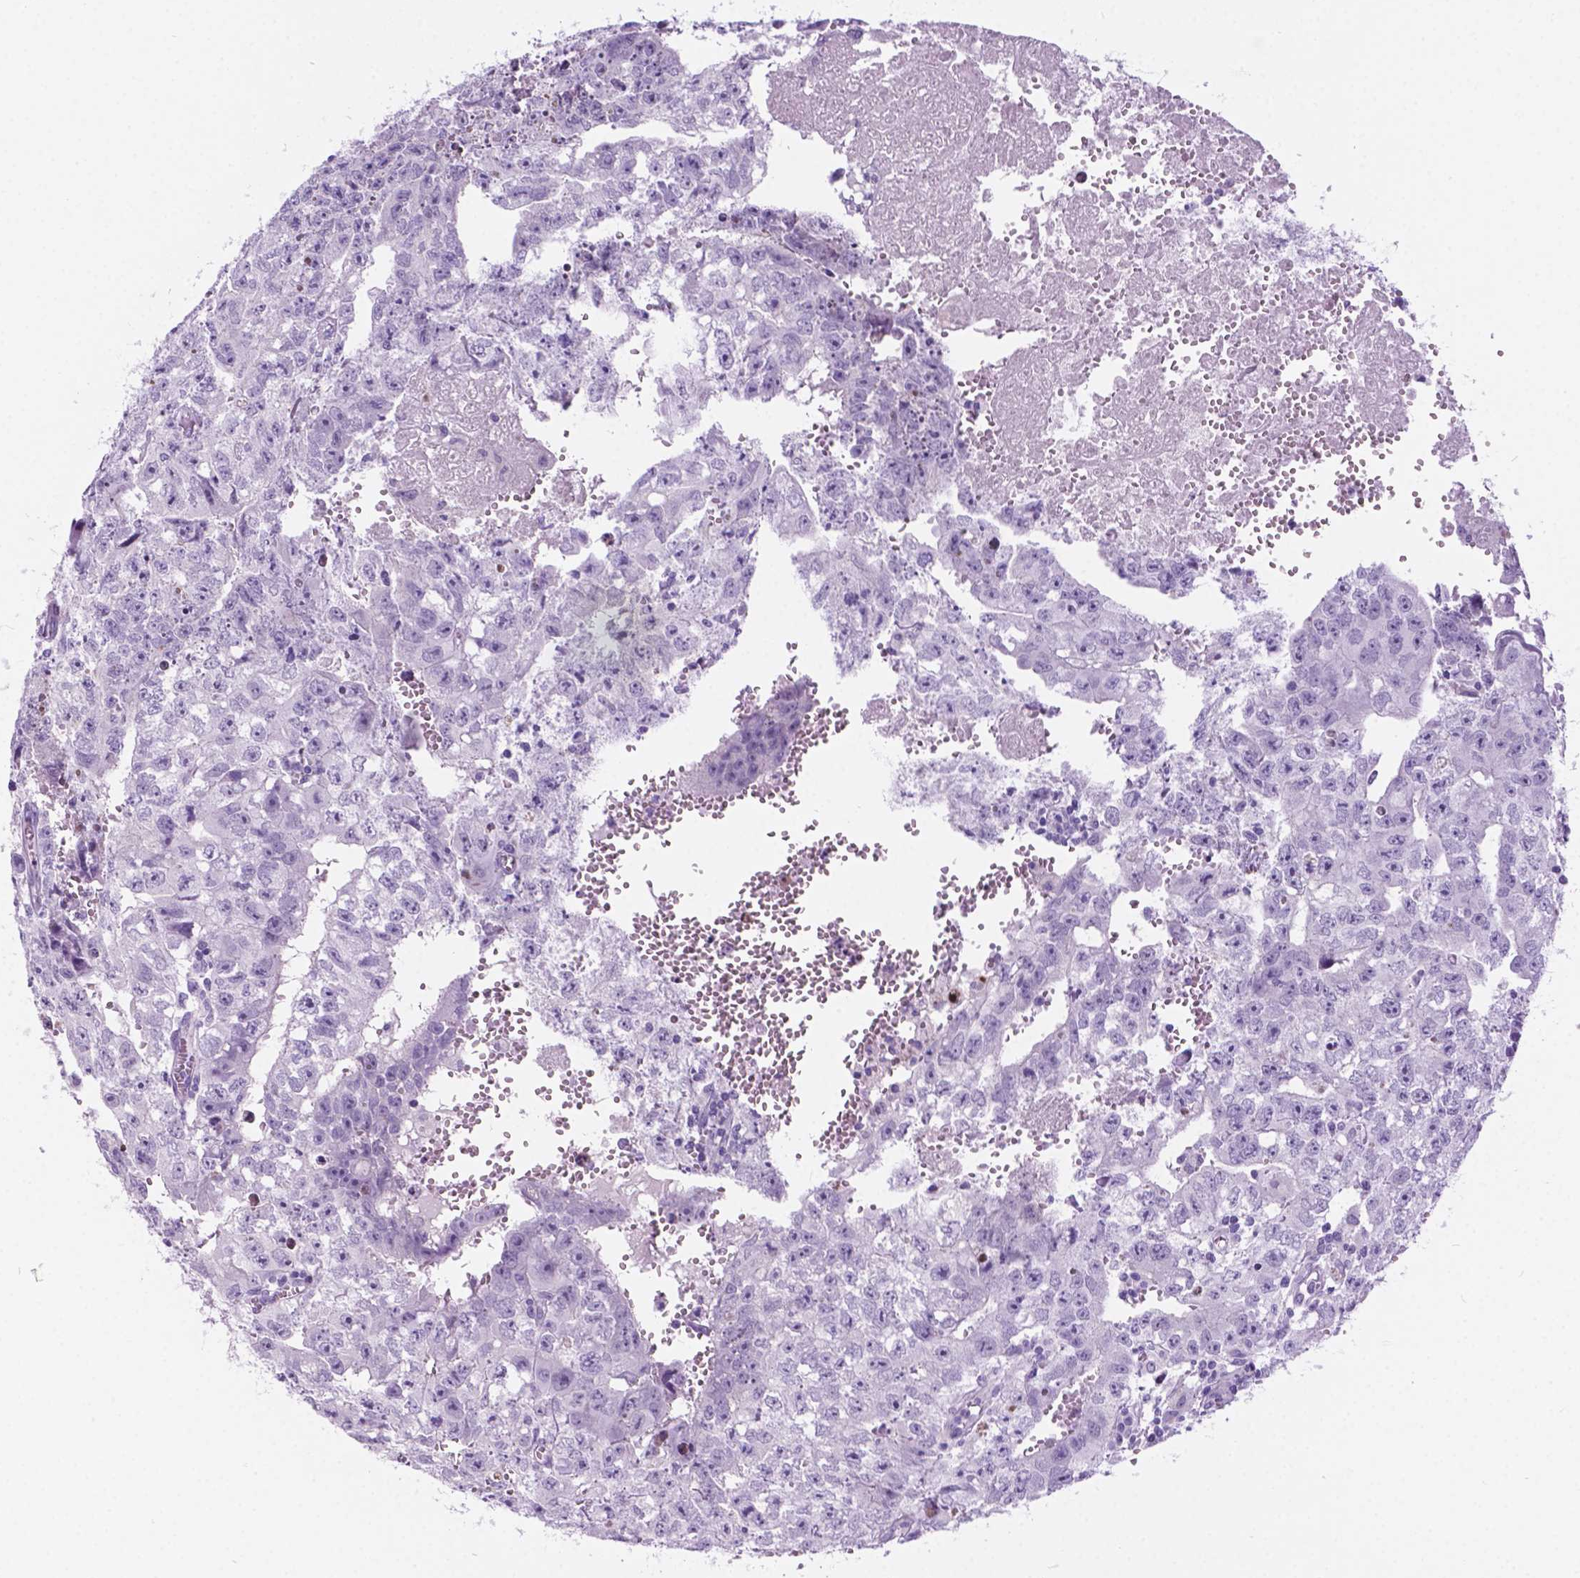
{"staining": {"intensity": "negative", "quantity": "none", "location": "none"}, "tissue": "testis cancer", "cell_type": "Tumor cells", "image_type": "cancer", "snomed": [{"axis": "morphology", "description": "Carcinoma, Embryonal, NOS"}, {"axis": "morphology", "description": "Teratoma, malignant, NOS"}, {"axis": "topography", "description": "Testis"}], "caption": "Immunohistochemistry (IHC) photomicrograph of human testis cancer (malignant teratoma) stained for a protein (brown), which reveals no staining in tumor cells.", "gene": "ARMS2", "patient": {"sex": "male", "age": 24}}